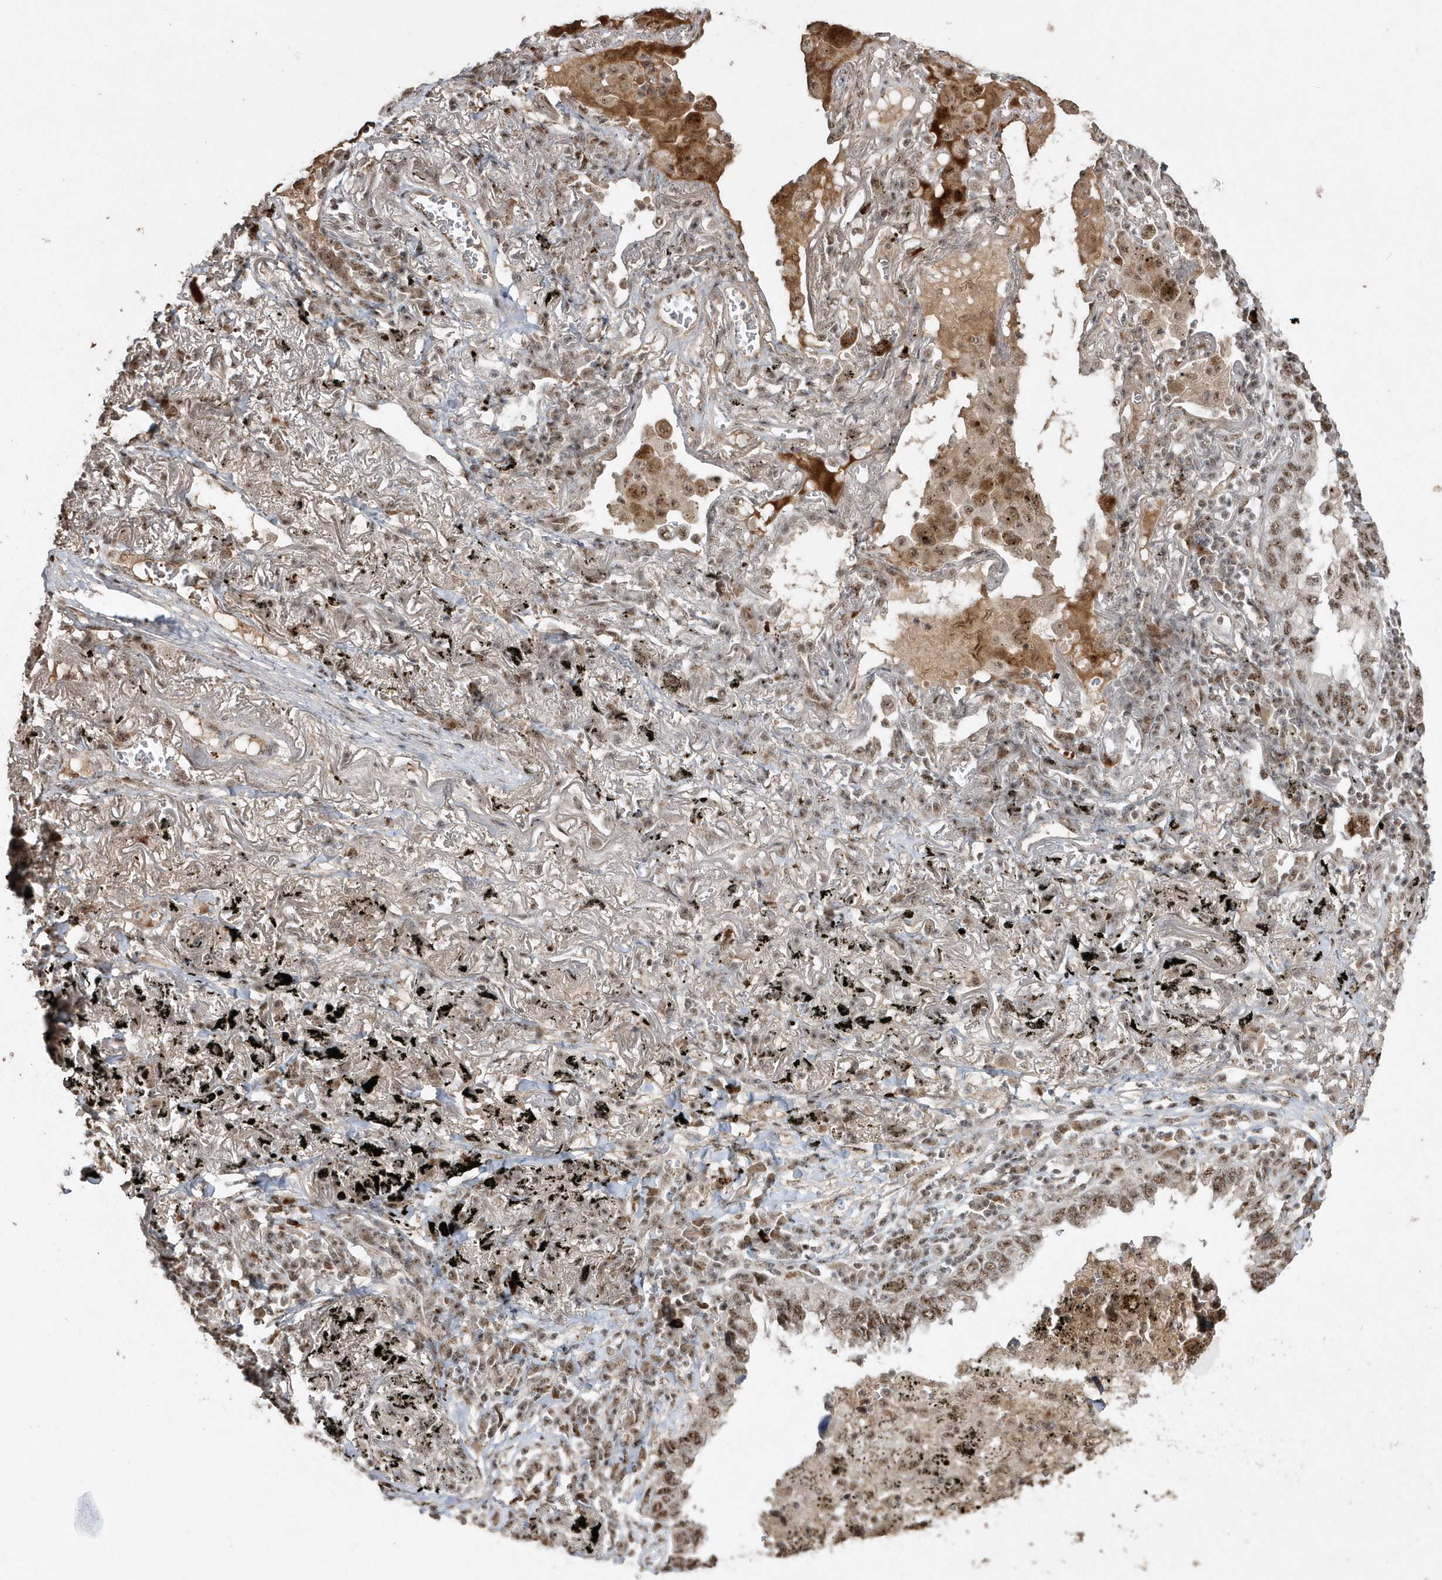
{"staining": {"intensity": "moderate", "quantity": ">75%", "location": "nuclear"}, "tissue": "lung cancer", "cell_type": "Tumor cells", "image_type": "cancer", "snomed": [{"axis": "morphology", "description": "Adenocarcinoma, NOS"}, {"axis": "topography", "description": "Lung"}], "caption": "Moderate nuclear staining for a protein is seen in about >75% of tumor cells of lung cancer using immunohistochemistry.", "gene": "POLR3B", "patient": {"sex": "male", "age": 65}}